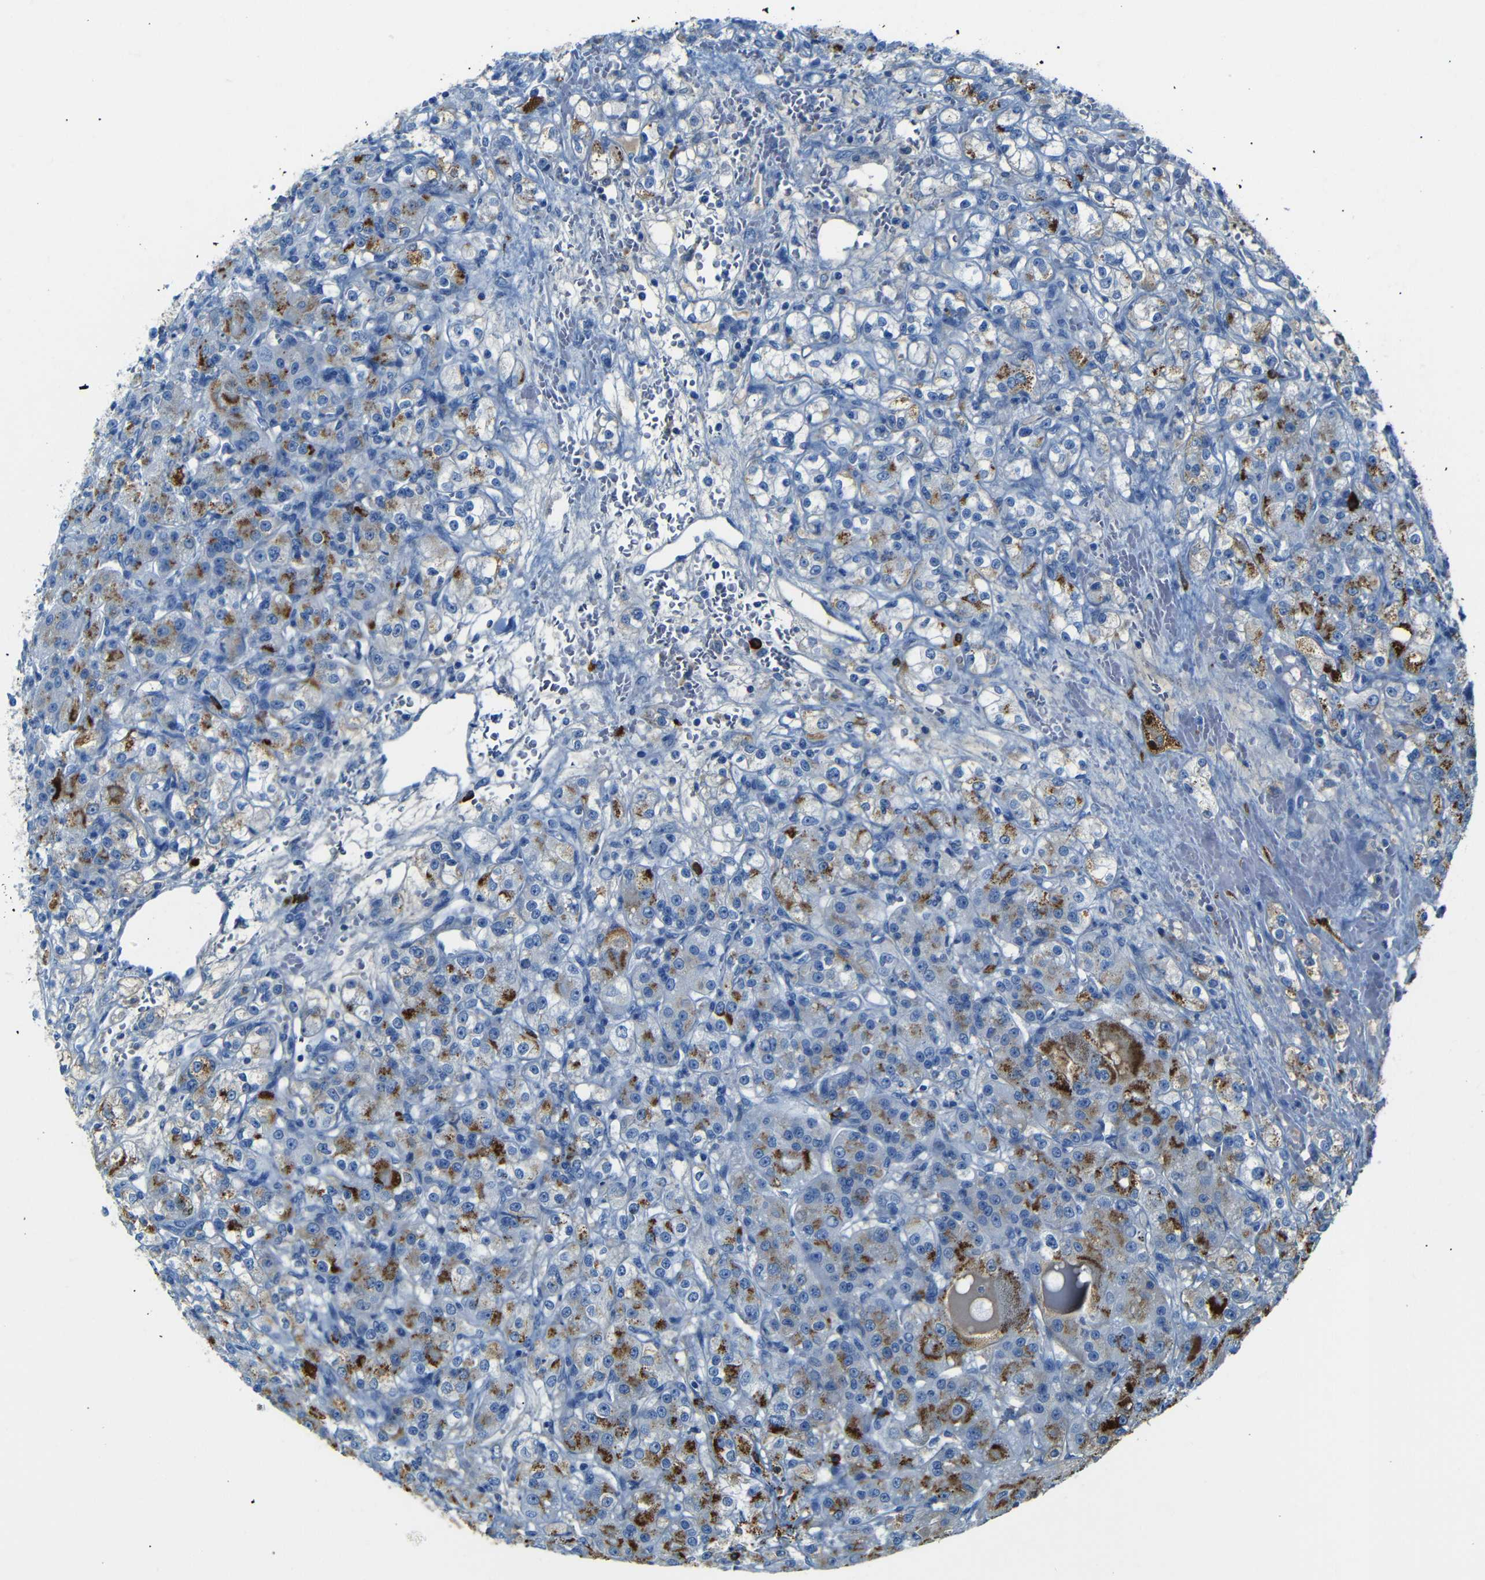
{"staining": {"intensity": "strong", "quantity": "<25%", "location": "cytoplasmic/membranous"}, "tissue": "renal cancer", "cell_type": "Tumor cells", "image_type": "cancer", "snomed": [{"axis": "morphology", "description": "Normal tissue, NOS"}, {"axis": "morphology", "description": "Adenocarcinoma, NOS"}, {"axis": "topography", "description": "Kidney"}], "caption": "Immunohistochemical staining of human adenocarcinoma (renal) exhibits medium levels of strong cytoplasmic/membranous protein expression in approximately <25% of tumor cells.", "gene": "SERPINA1", "patient": {"sex": "male", "age": 61}}